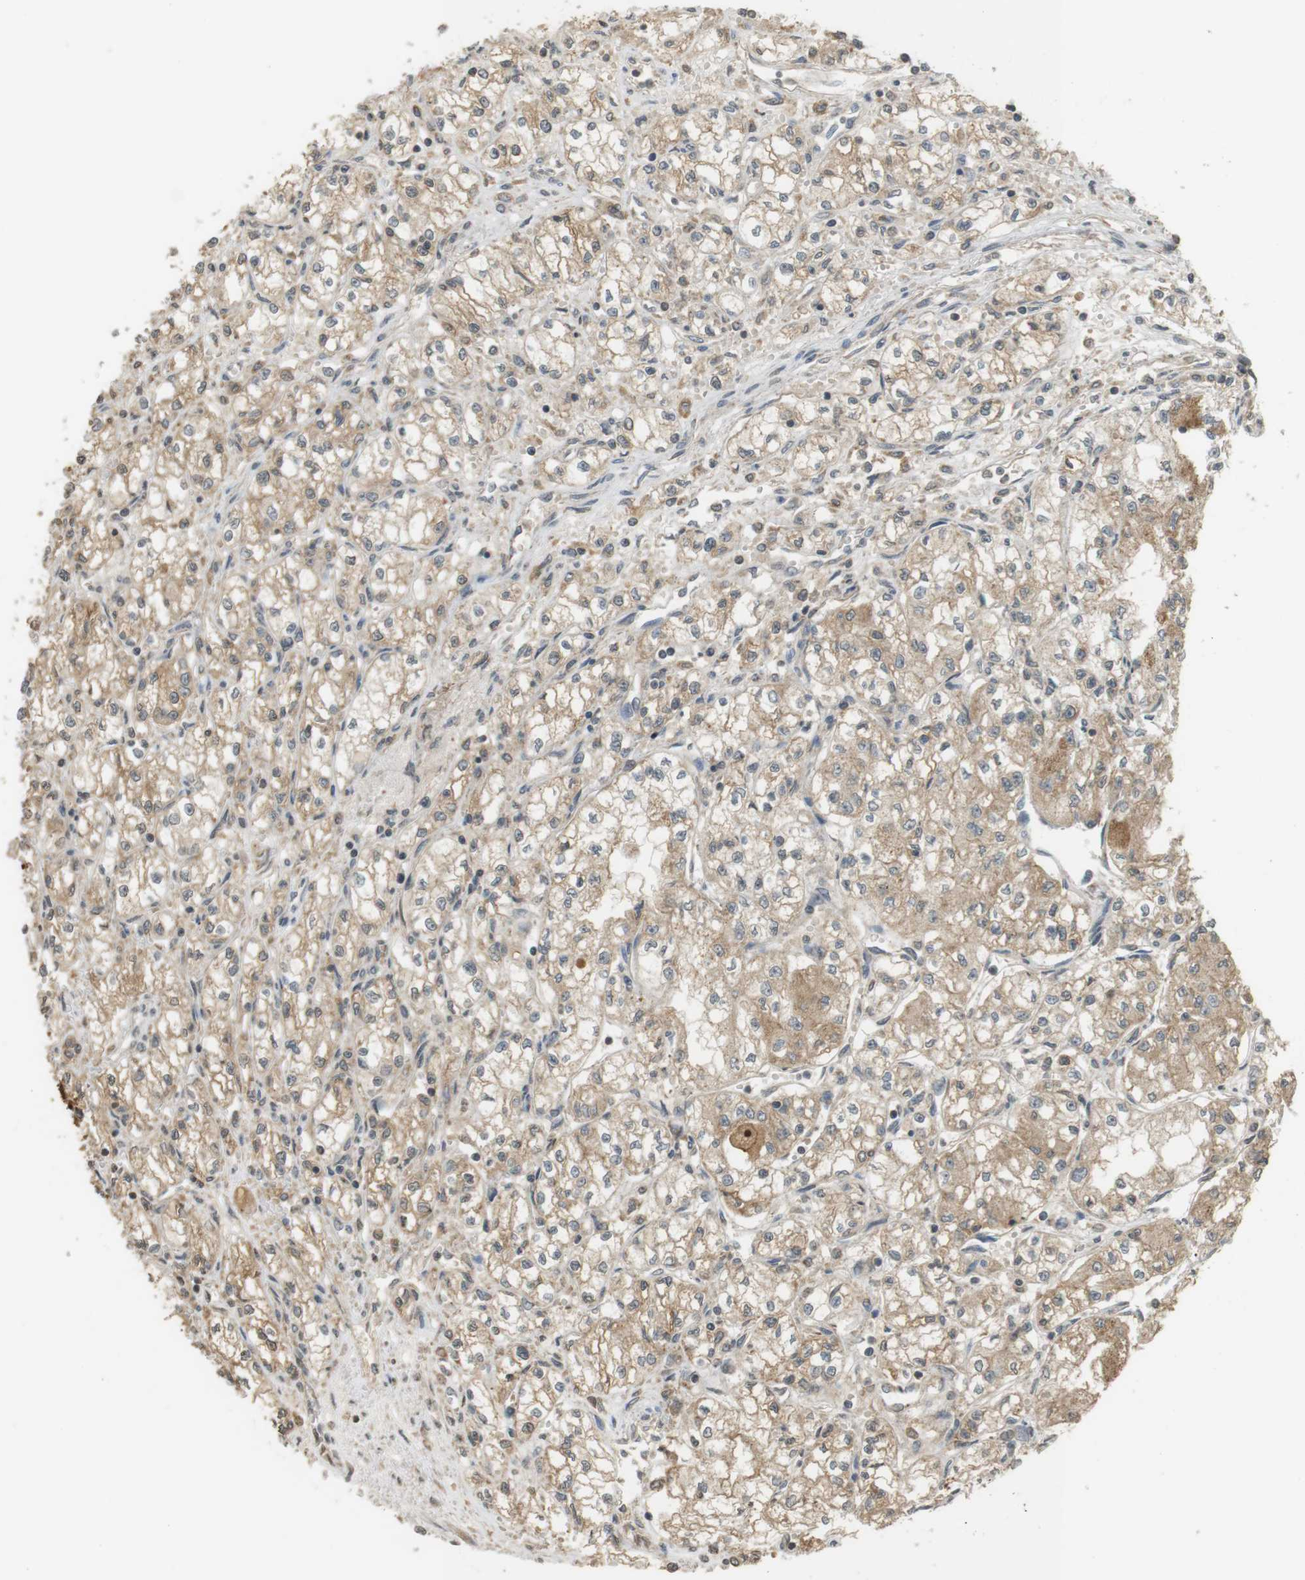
{"staining": {"intensity": "weak", "quantity": ">75%", "location": "cytoplasmic/membranous"}, "tissue": "renal cancer", "cell_type": "Tumor cells", "image_type": "cancer", "snomed": [{"axis": "morphology", "description": "Normal tissue, NOS"}, {"axis": "morphology", "description": "Adenocarcinoma, NOS"}, {"axis": "topography", "description": "Kidney"}], "caption": "Human renal cancer (adenocarcinoma) stained with a protein marker shows weak staining in tumor cells.", "gene": "SRR", "patient": {"sex": "male", "age": 59}}